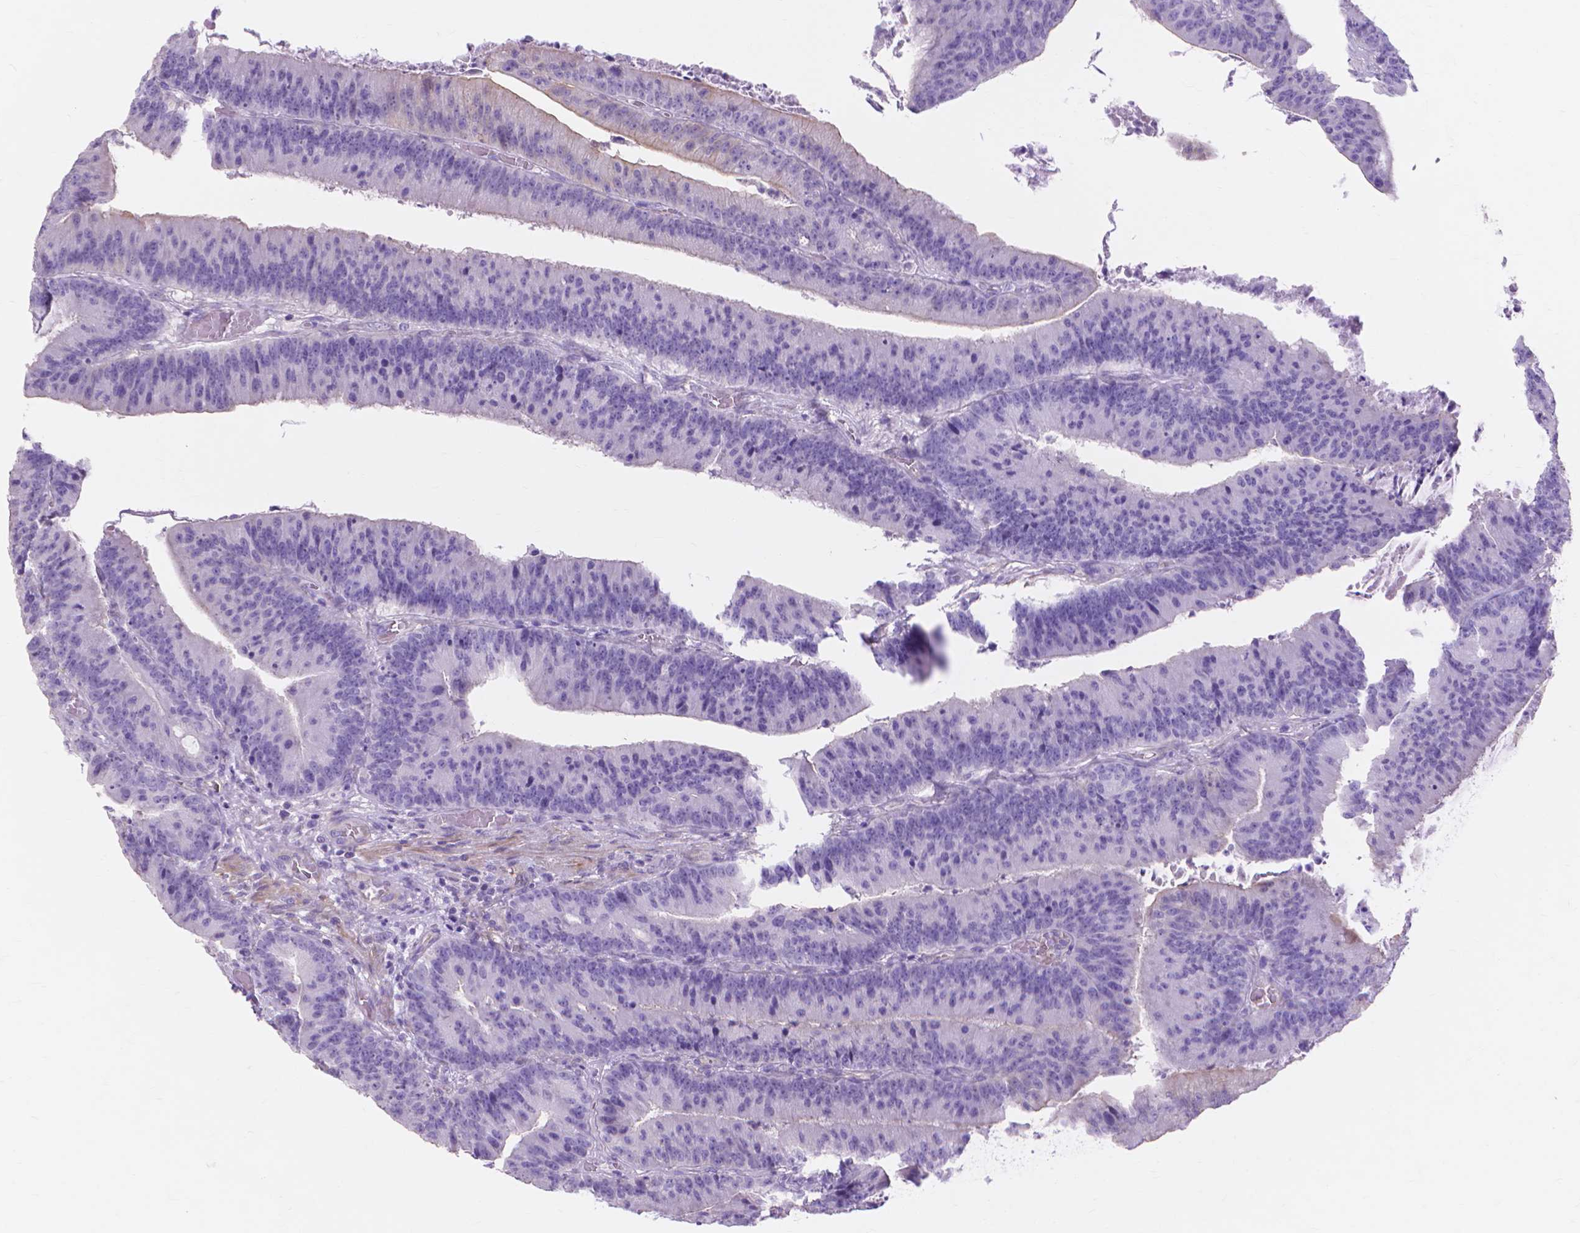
{"staining": {"intensity": "negative", "quantity": "none", "location": "none"}, "tissue": "colorectal cancer", "cell_type": "Tumor cells", "image_type": "cancer", "snomed": [{"axis": "morphology", "description": "Adenocarcinoma, NOS"}, {"axis": "topography", "description": "Colon"}], "caption": "Tumor cells are negative for brown protein staining in adenocarcinoma (colorectal).", "gene": "MBLAC1", "patient": {"sex": "female", "age": 78}}